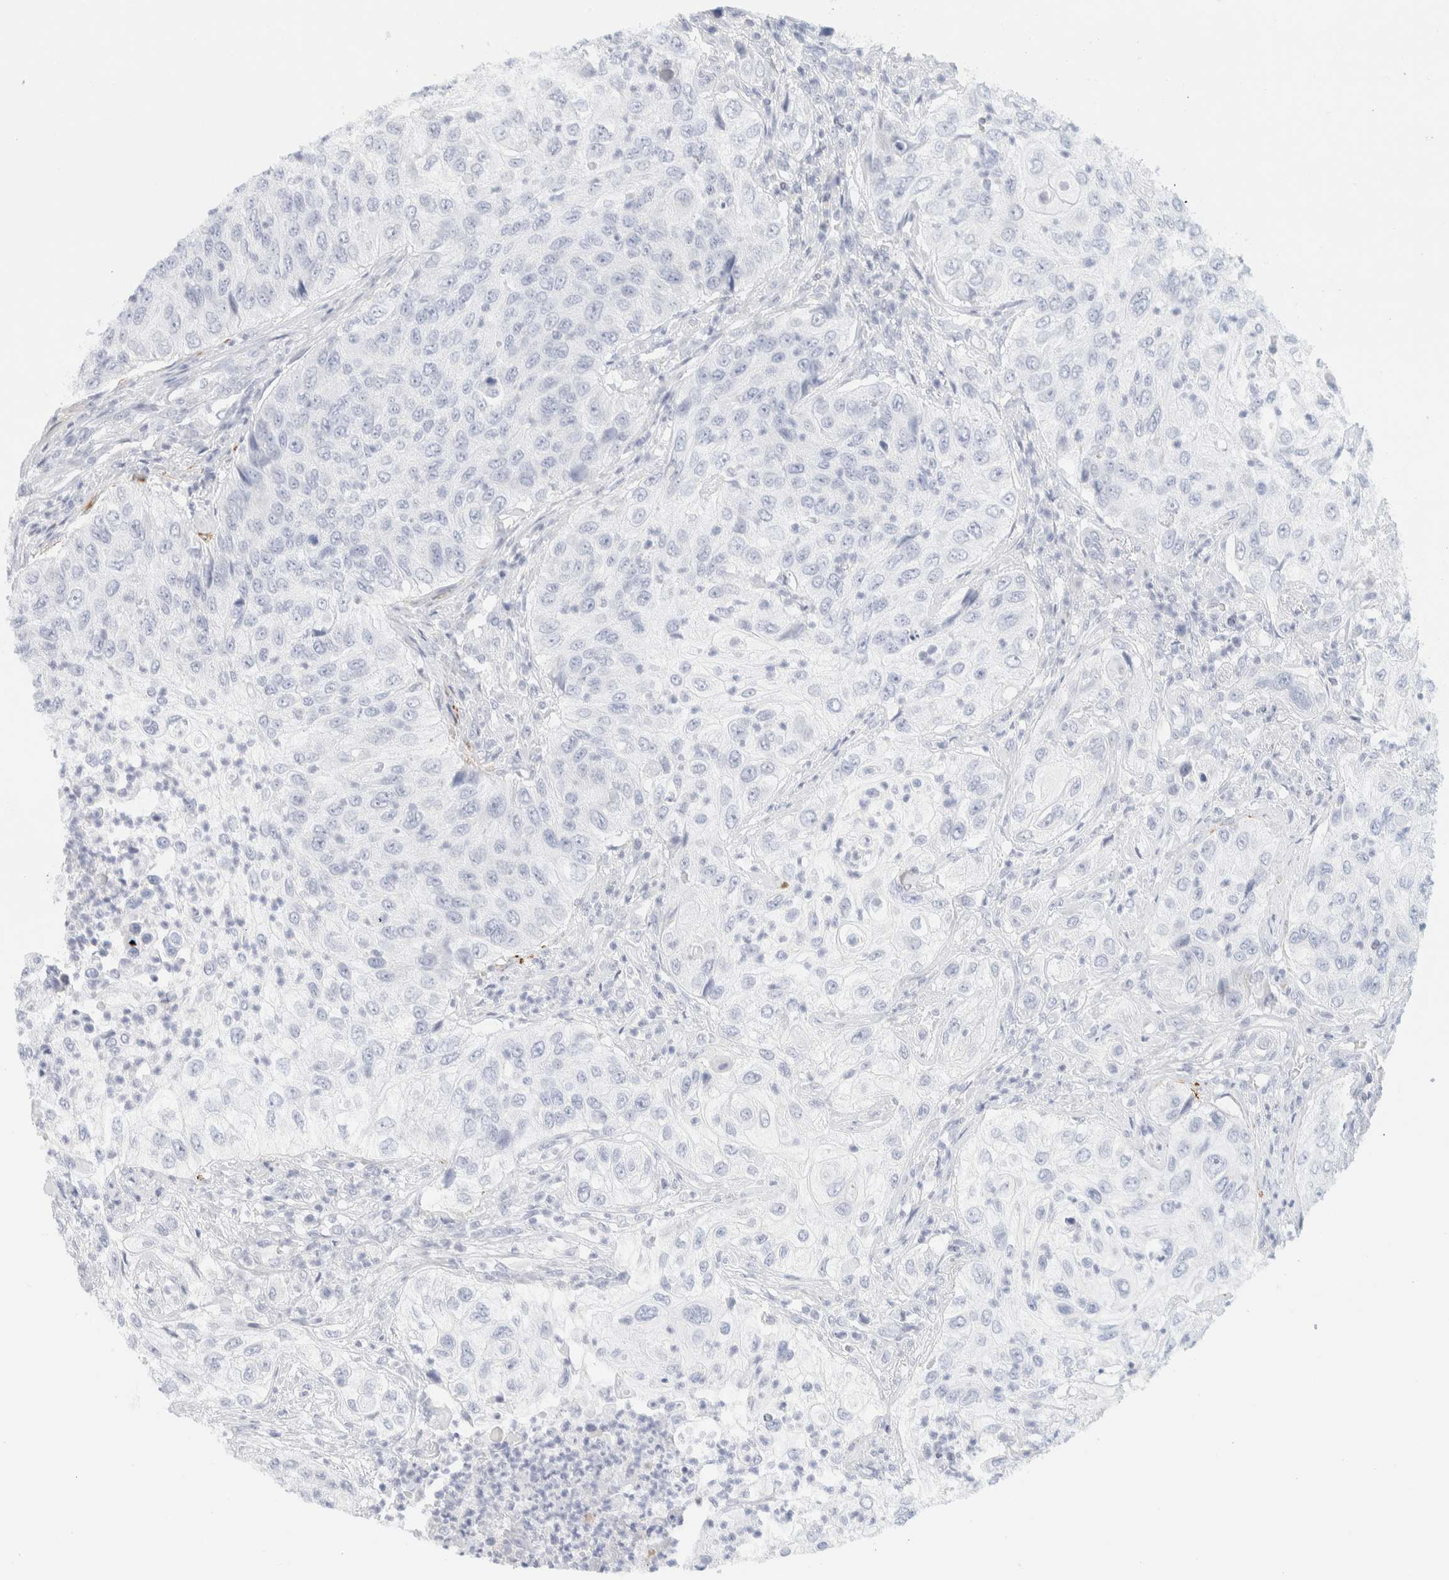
{"staining": {"intensity": "negative", "quantity": "none", "location": "none"}, "tissue": "urothelial cancer", "cell_type": "Tumor cells", "image_type": "cancer", "snomed": [{"axis": "morphology", "description": "Urothelial carcinoma, High grade"}, {"axis": "topography", "description": "Urinary bladder"}], "caption": "This is an immunohistochemistry (IHC) micrograph of human urothelial cancer. There is no positivity in tumor cells.", "gene": "AFMID", "patient": {"sex": "female", "age": 60}}